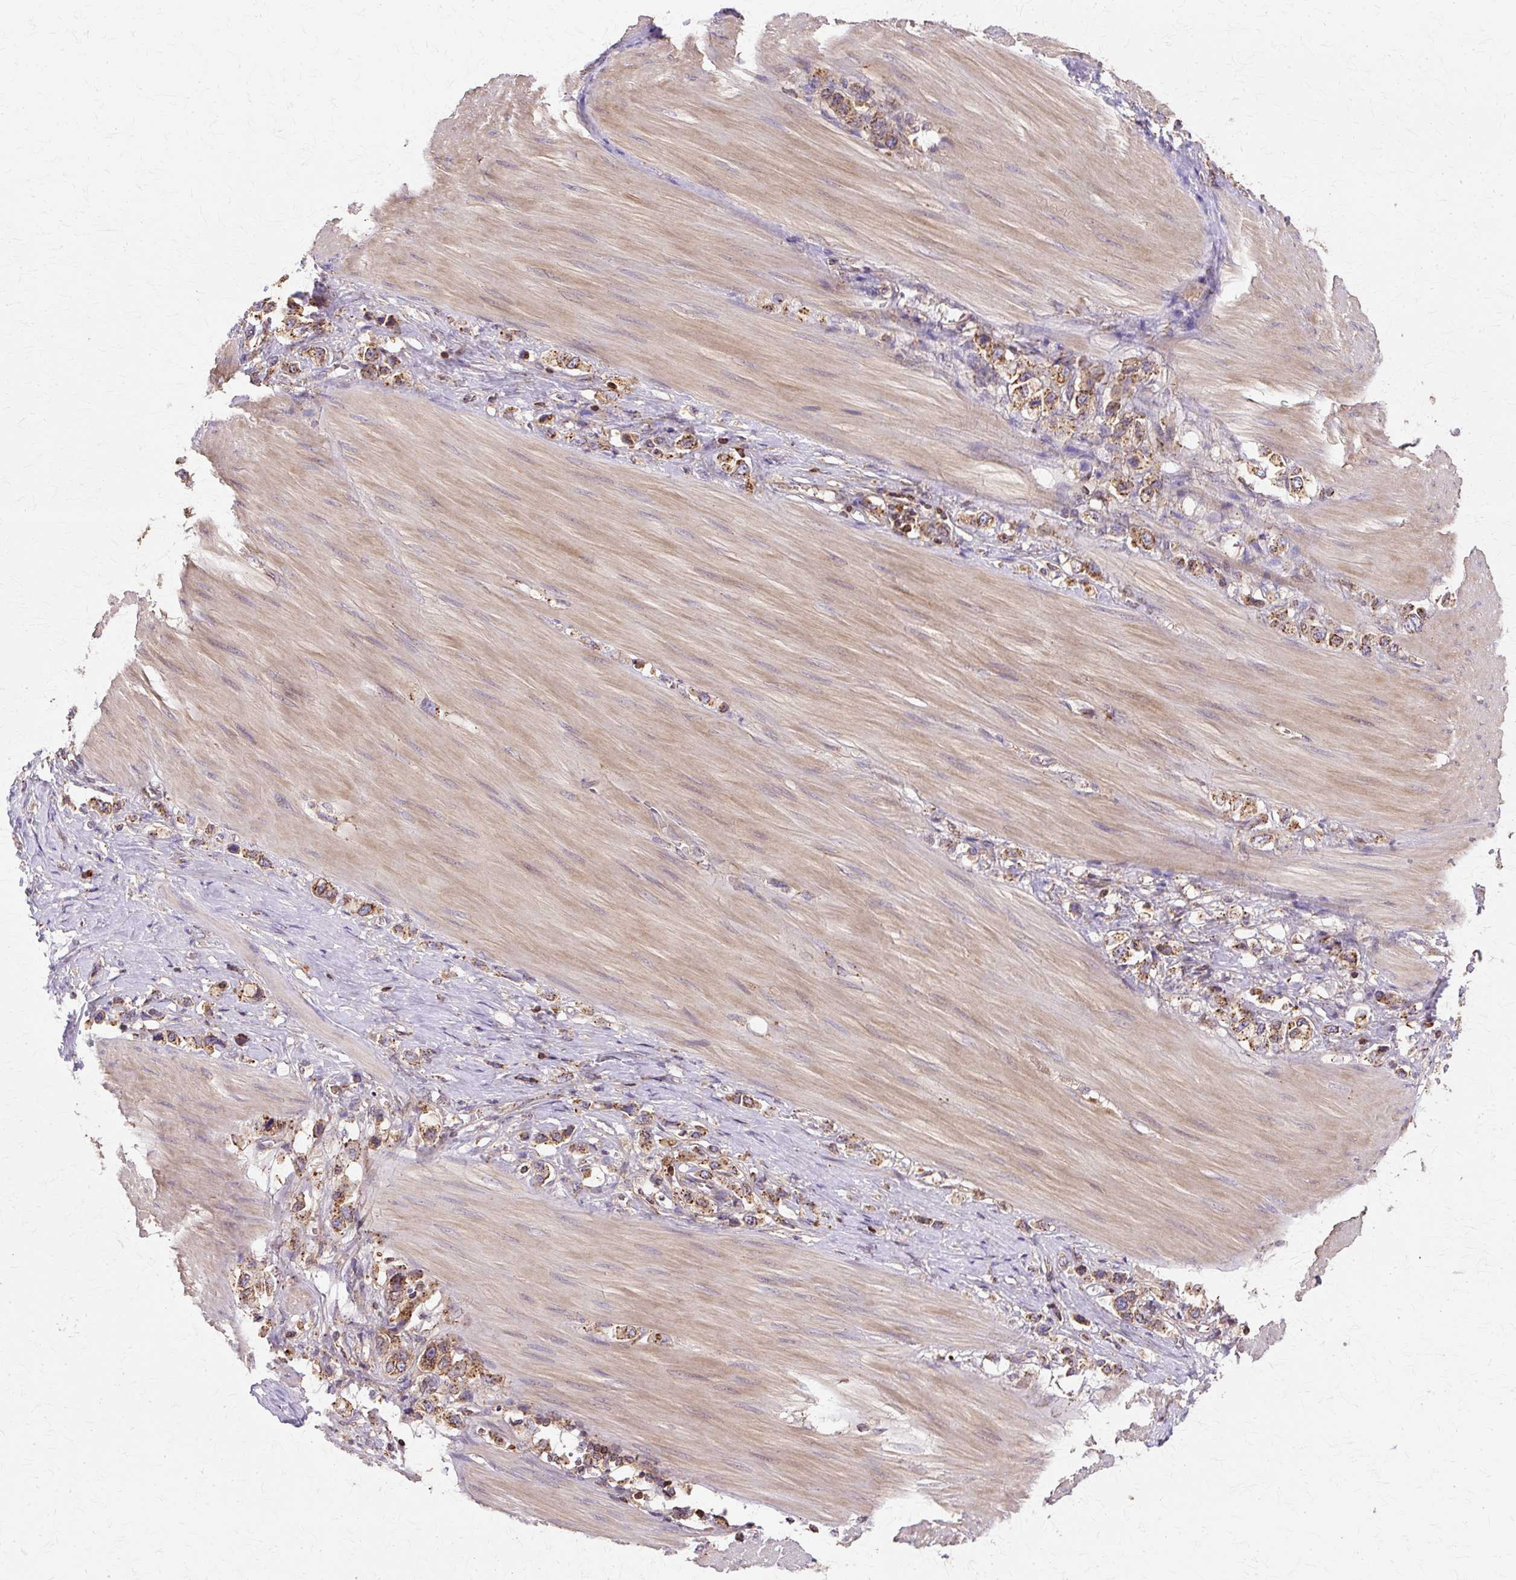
{"staining": {"intensity": "moderate", "quantity": ">75%", "location": "cytoplasmic/membranous"}, "tissue": "stomach cancer", "cell_type": "Tumor cells", "image_type": "cancer", "snomed": [{"axis": "morphology", "description": "Adenocarcinoma, NOS"}, {"axis": "topography", "description": "Stomach"}], "caption": "Human stomach cancer stained for a protein (brown) reveals moderate cytoplasmic/membranous positive staining in about >75% of tumor cells.", "gene": "COPB1", "patient": {"sex": "female", "age": 65}}